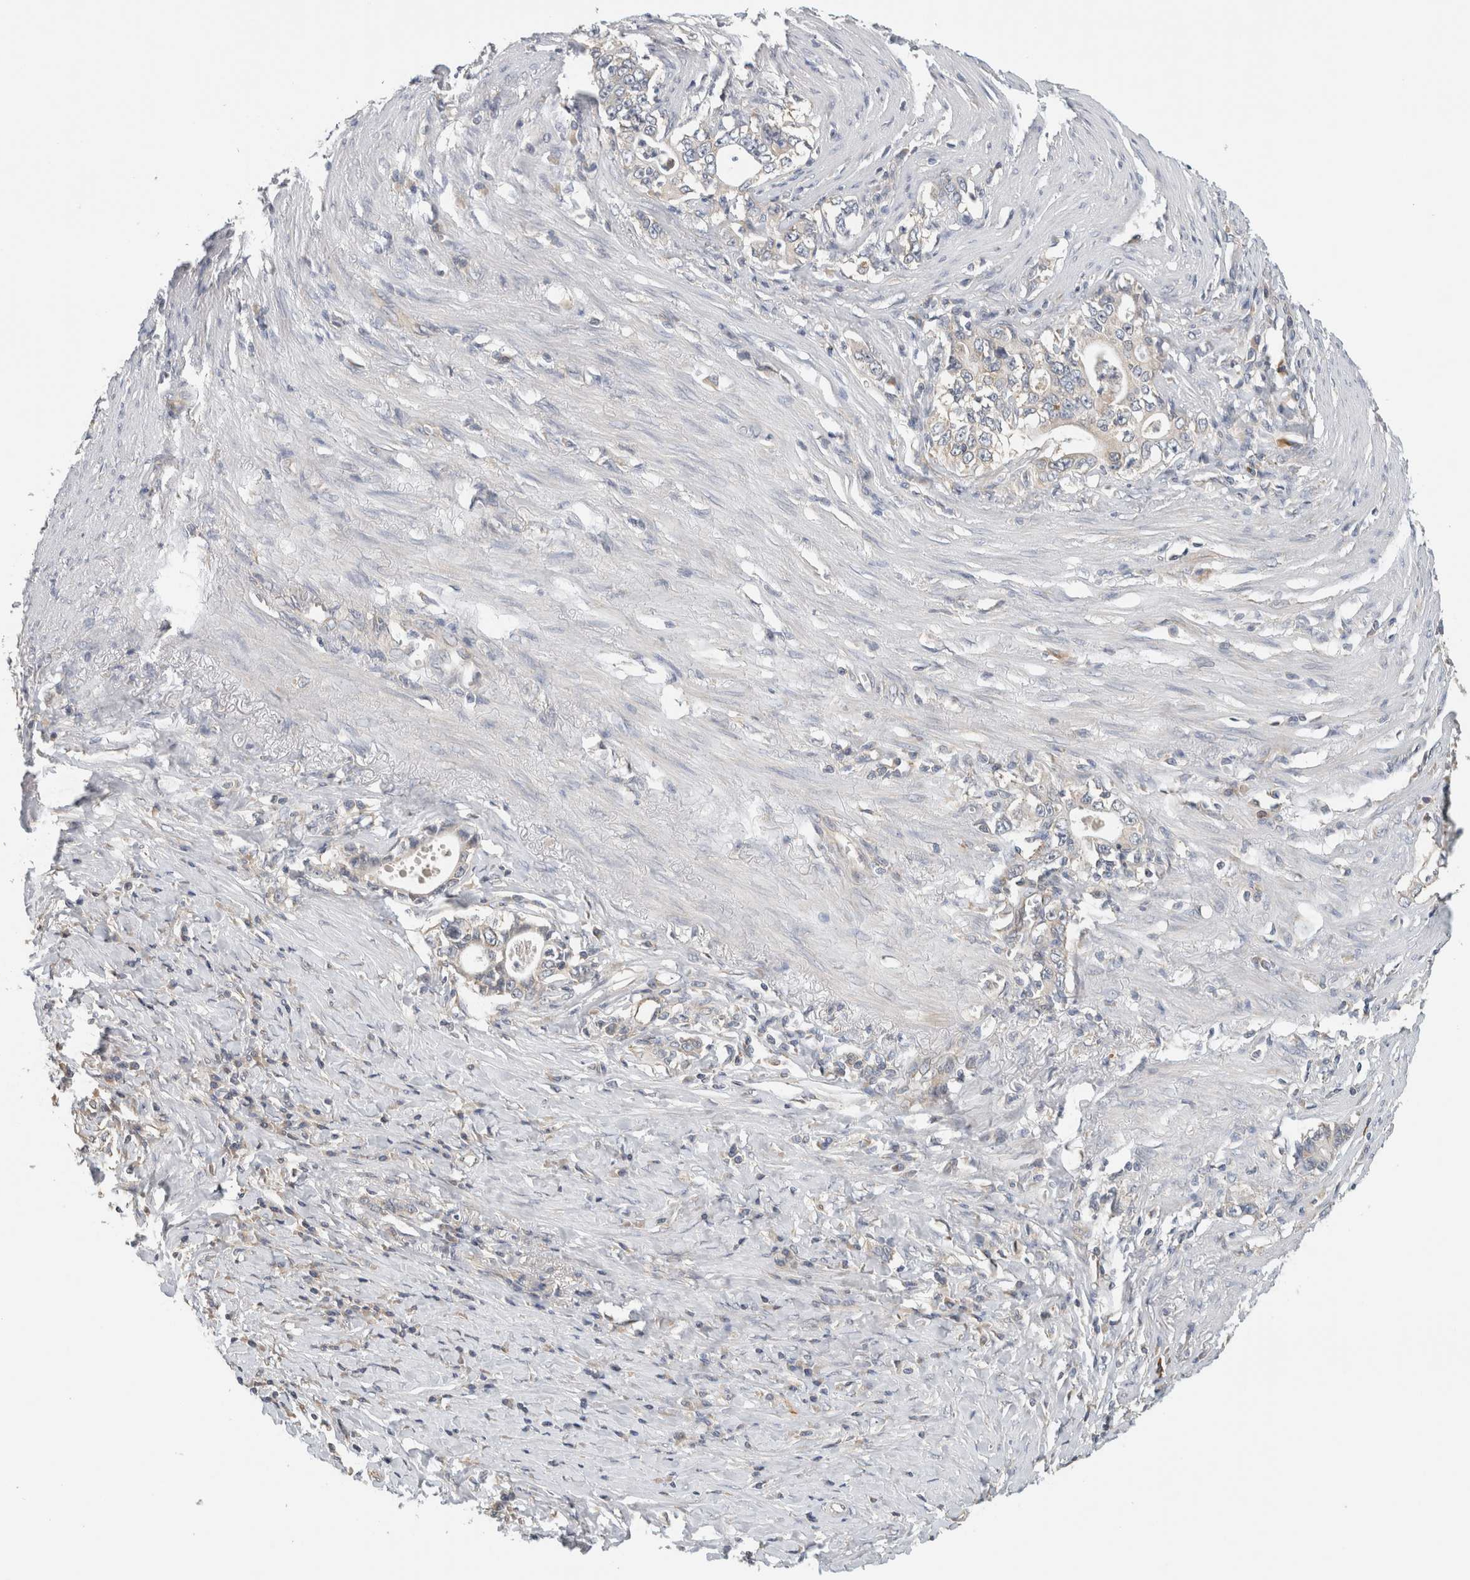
{"staining": {"intensity": "weak", "quantity": "<25%", "location": "cytoplasmic/membranous"}, "tissue": "stomach cancer", "cell_type": "Tumor cells", "image_type": "cancer", "snomed": [{"axis": "morphology", "description": "Adenocarcinoma, NOS"}, {"axis": "topography", "description": "Stomach, lower"}], "caption": "This is an immunohistochemistry micrograph of human stomach cancer. There is no staining in tumor cells.", "gene": "PUM1", "patient": {"sex": "female", "age": 72}}